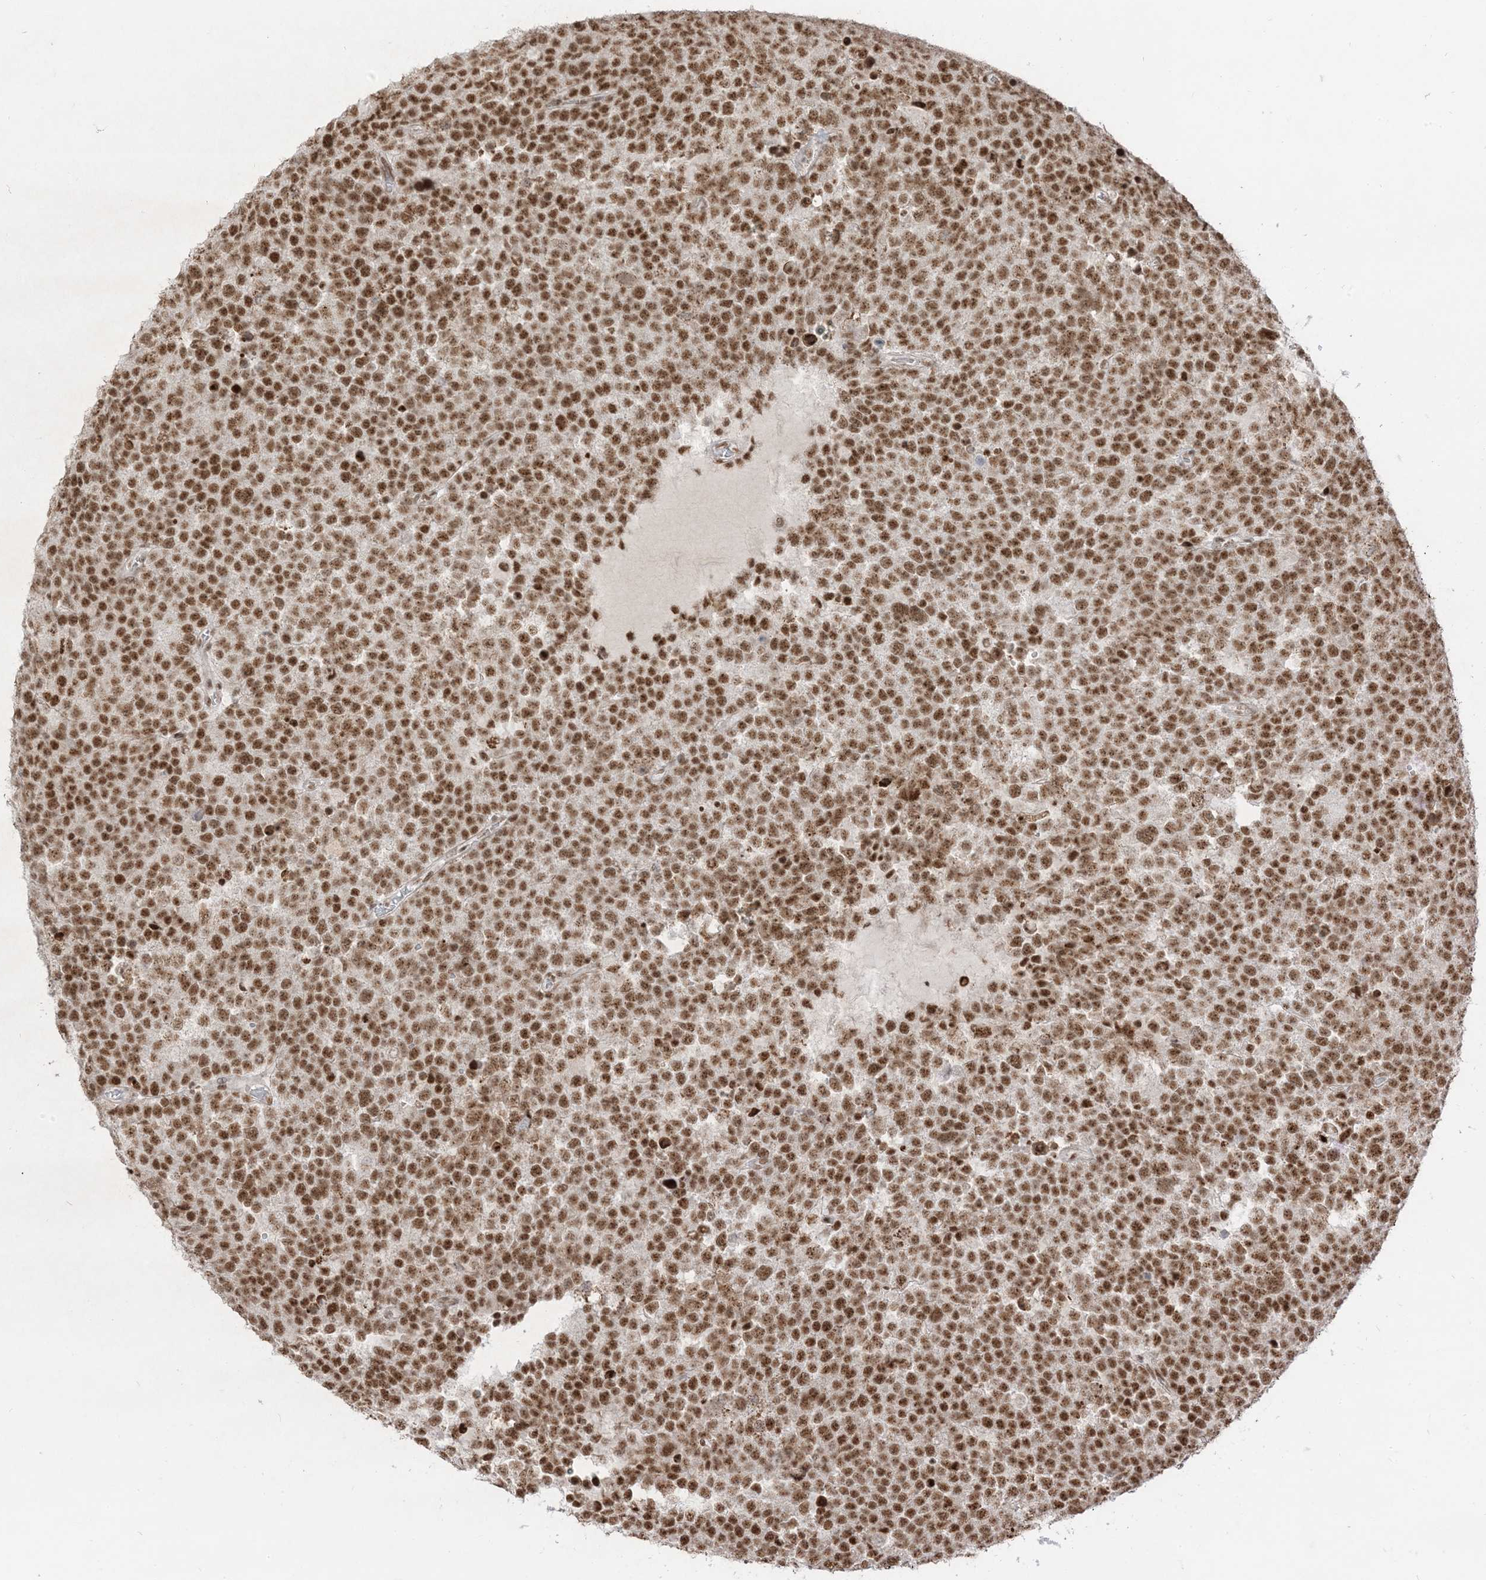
{"staining": {"intensity": "strong", "quantity": ">75%", "location": "nuclear"}, "tissue": "testis cancer", "cell_type": "Tumor cells", "image_type": "cancer", "snomed": [{"axis": "morphology", "description": "Seminoma, NOS"}, {"axis": "topography", "description": "Testis"}], "caption": "Approximately >75% of tumor cells in testis seminoma exhibit strong nuclear protein expression as visualized by brown immunohistochemical staining.", "gene": "ARGLU1", "patient": {"sex": "male", "age": 71}}